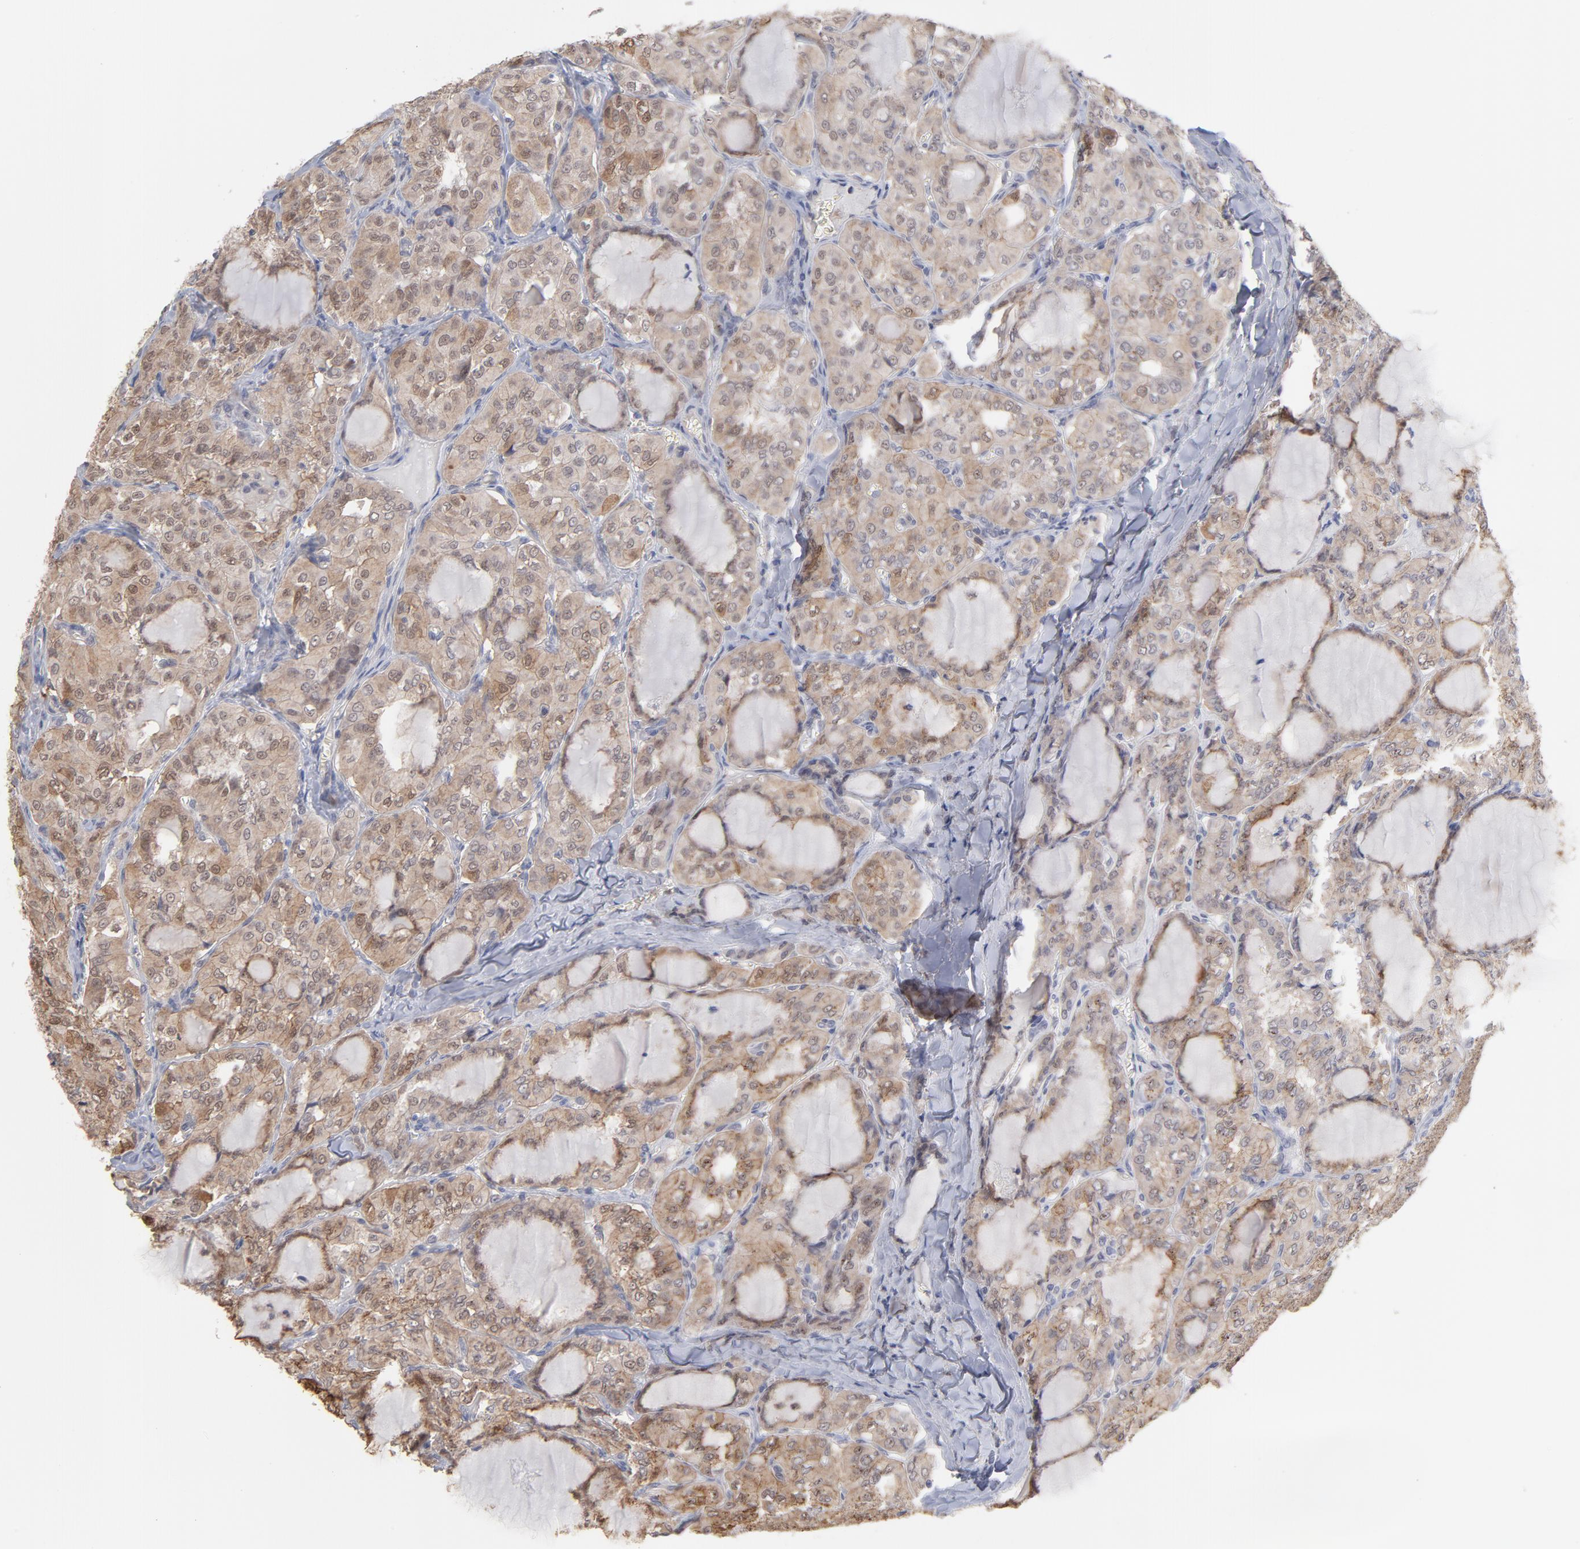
{"staining": {"intensity": "weak", "quantity": "25%-75%", "location": "cytoplasmic/membranous"}, "tissue": "thyroid cancer", "cell_type": "Tumor cells", "image_type": "cancer", "snomed": [{"axis": "morphology", "description": "Papillary adenocarcinoma, NOS"}, {"axis": "topography", "description": "Thyroid gland"}], "caption": "Papillary adenocarcinoma (thyroid) stained with DAB (3,3'-diaminobenzidine) IHC displays low levels of weak cytoplasmic/membranous expression in about 25%-75% of tumor cells.", "gene": "OAS1", "patient": {"sex": "male", "age": 20}}